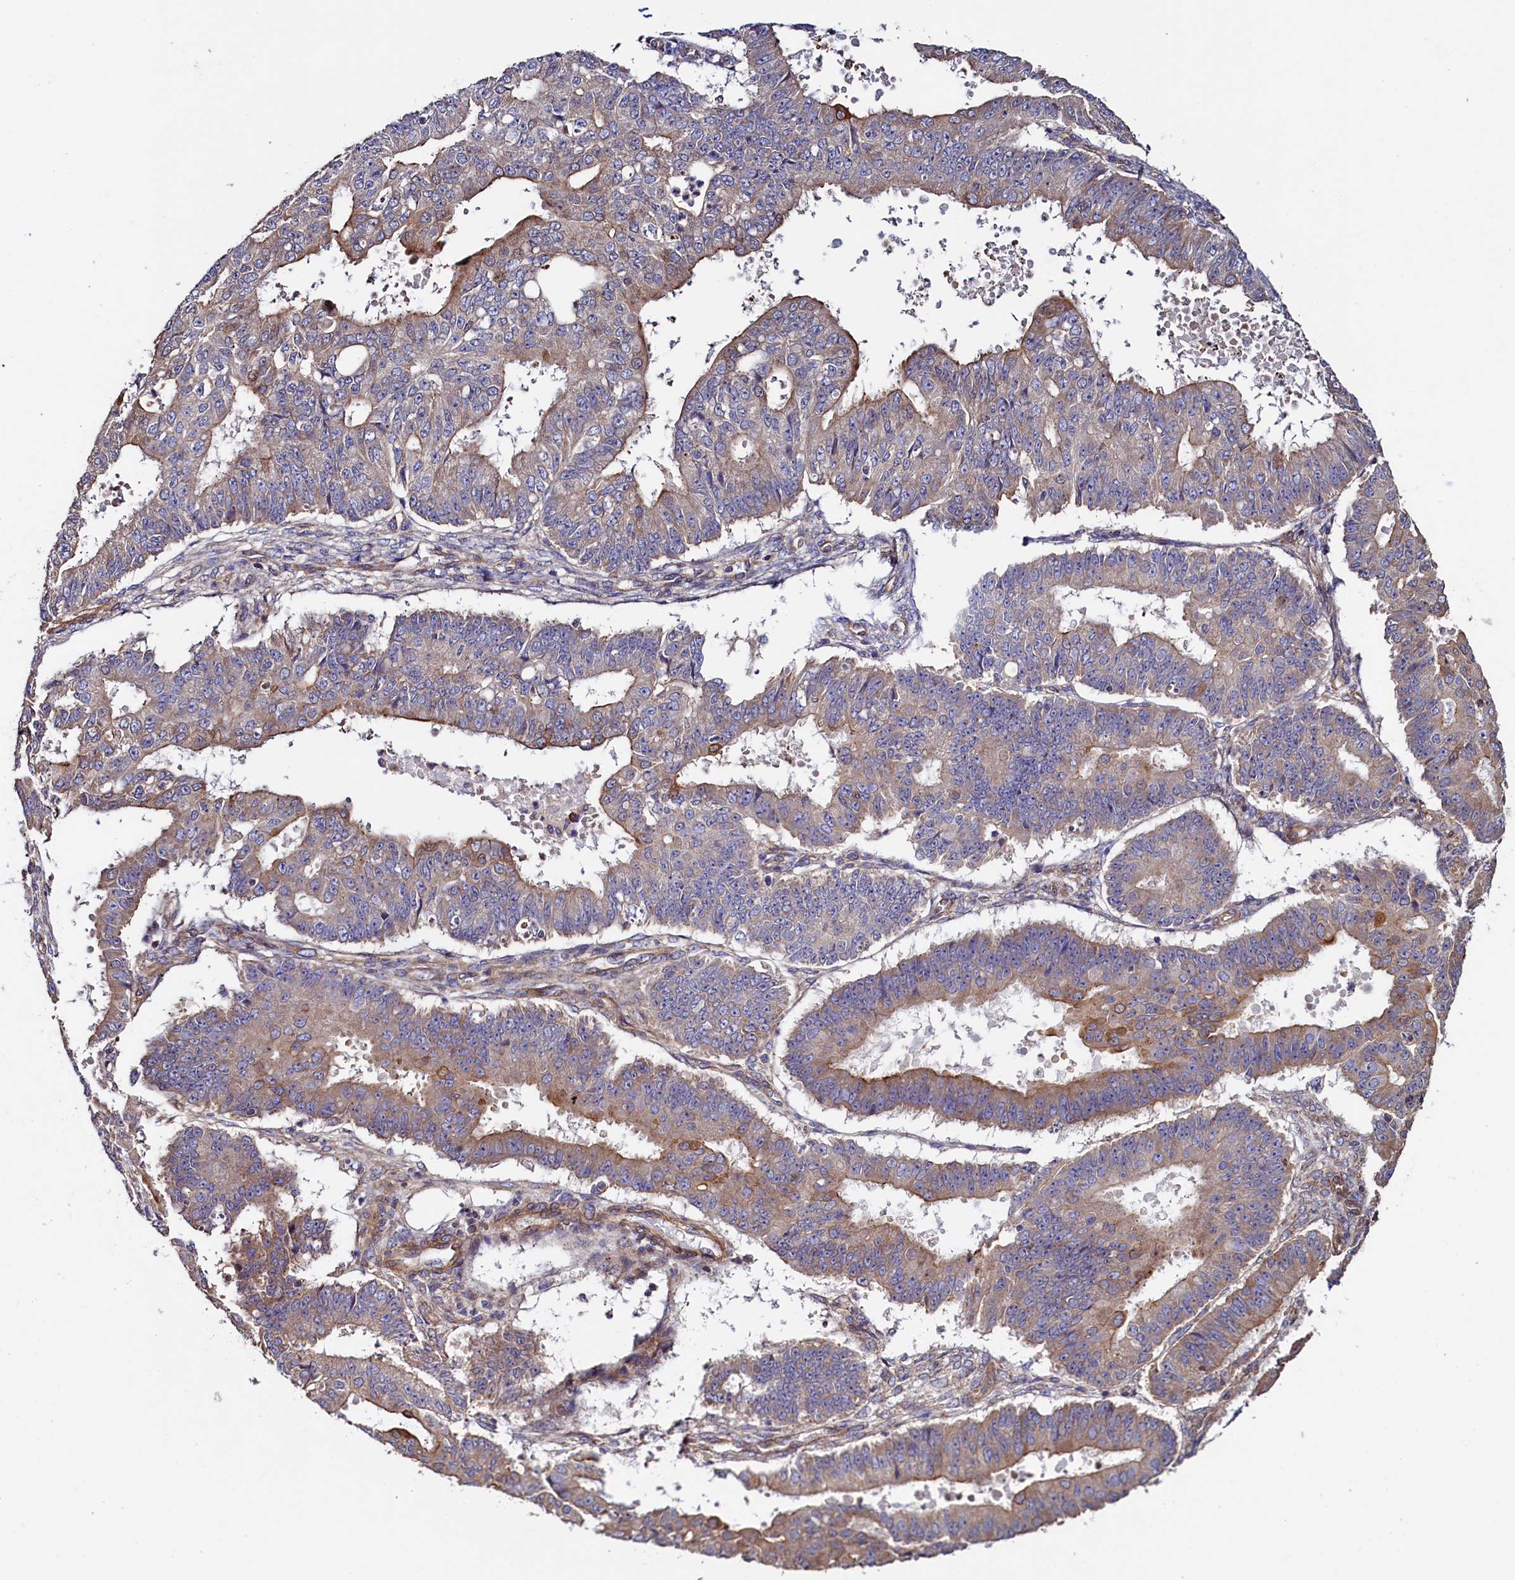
{"staining": {"intensity": "moderate", "quantity": "<25%", "location": "cytoplasmic/membranous"}, "tissue": "ovarian cancer", "cell_type": "Tumor cells", "image_type": "cancer", "snomed": [{"axis": "morphology", "description": "Carcinoma, endometroid"}, {"axis": "topography", "description": "Appendix"}, {"axis": "topography", "description": "Ovary"}], "caption": "A brown stain highlights moderate cytoplasmic/membranous positivity of a protein in human ovarian cancer (endometroid carcinoma) tumor cells.", "gene": "ATXN2L", "patient": {"sex": "female", "age": 42}}